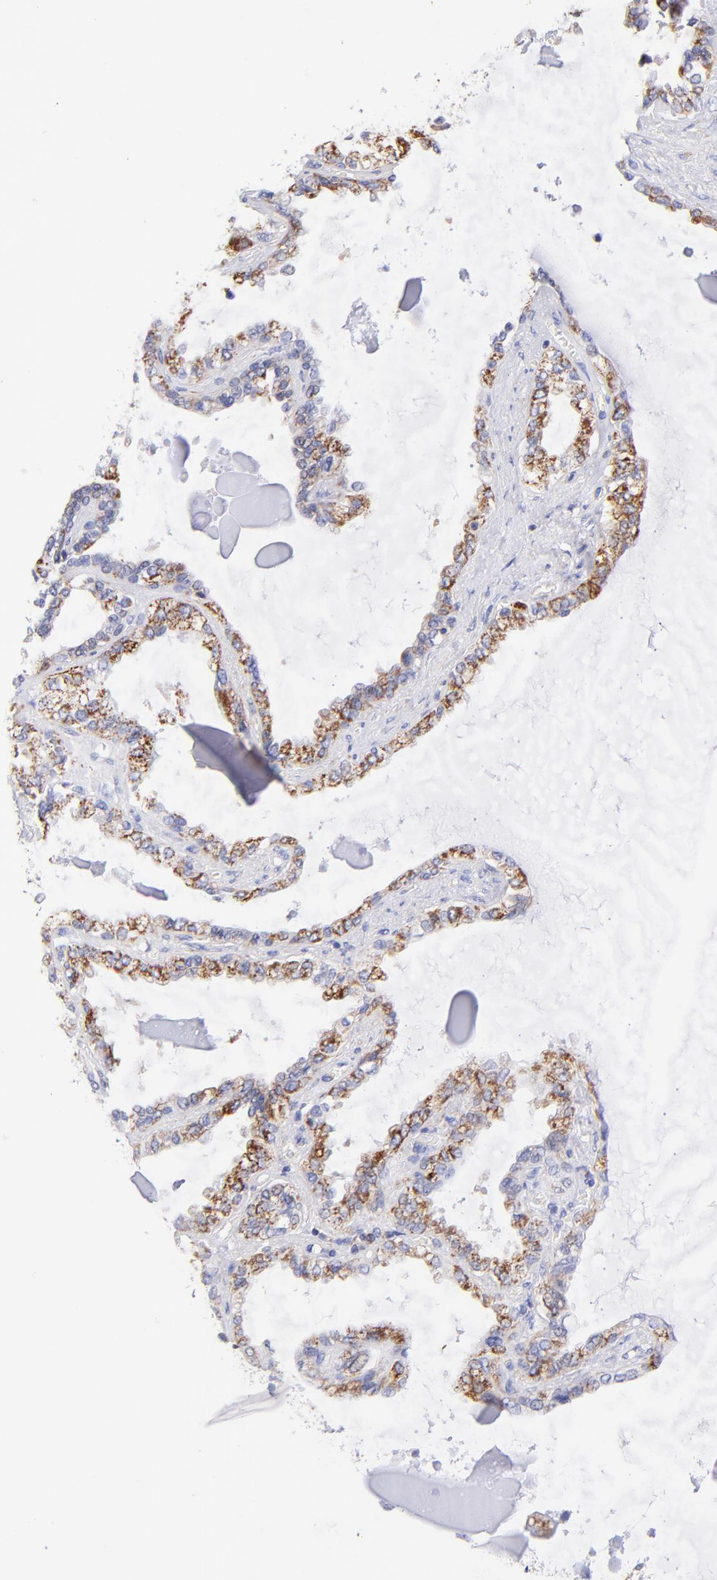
{"staining": {"intensity": "moderate", "quantity": ">75%", "location": "cytoplasmic/membranous"}, "tissue": "seminal vesicle", "cell_type": "Glandular cells", "image_type": "normal", "snomed": [{"axis": "morphology", "description": "Normal tissue, NOS"}, {"axis": "morphology", "description": "Inflammation, NOS"}, {"axis": "topography", "description": "Urinary bladder"}, {"axis": "topography", "description": "Prostate"}, {"axis": "topography", "description": "Seminal veicle"}], "caption": "Moderate cytoplasmic/membranous expression is seen in approximately >75% of glandular cells in benign seminal vesicle. The staining was performed using DAB (3,3'-diaminobenzidine), with brown indicating positive protein expression. Nuclei are stained blue with hematoxylin.", "gene": "NDUFB7", "patient": {"sex": "male", "age": 82}}